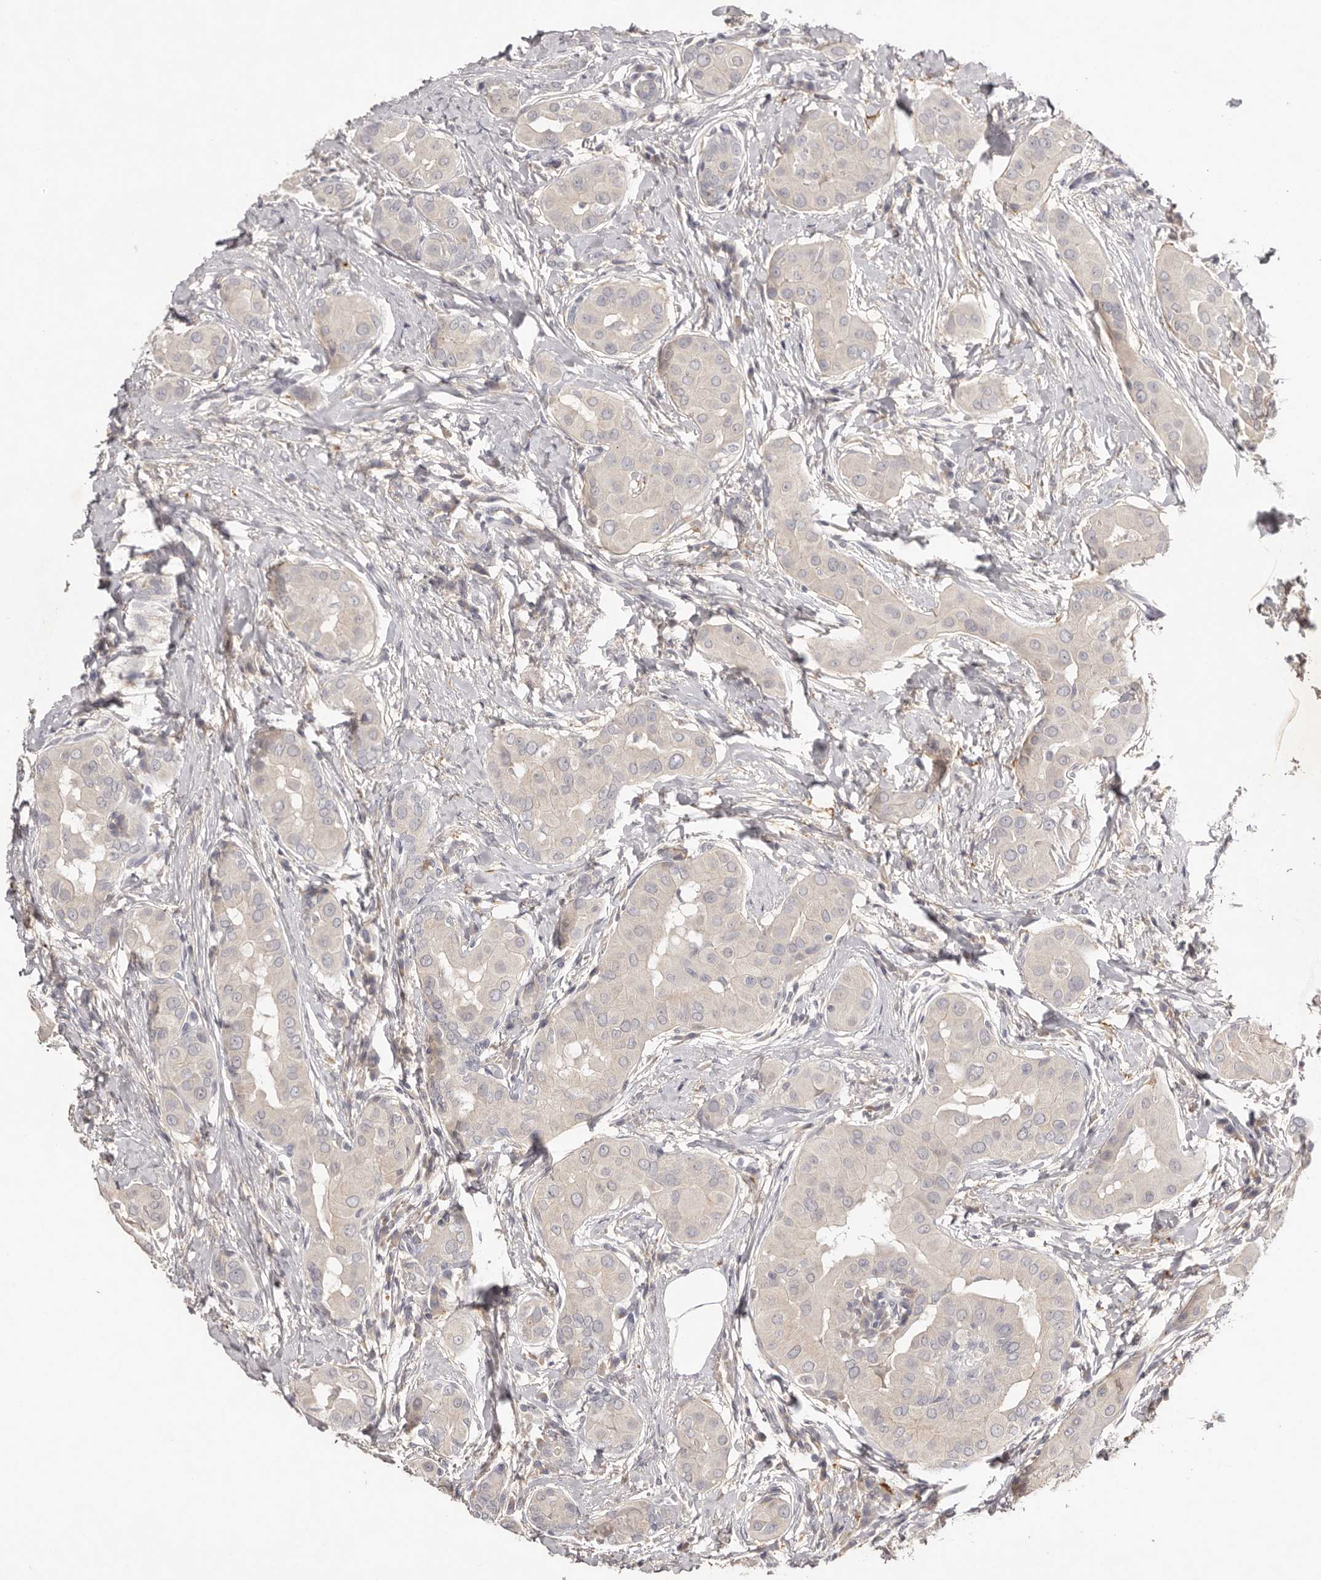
{"staining": {"intensity": "negative", "quantity": "none", "location": "none"}, "tissue": "thyroid cancer", "cell_type": "Tumor cells", "image_type": "cancer", "snomed": [{"axis": "morphology", "description": "Papillary adenocarcinoma, NOS"}, {"axis": "topography", "description": "Thyroid gland"}], "caption": "Tumor cells are negative for brown protein staining in papillary adenocarcinoma (thyroid).", "gene": "SCUBE2", "patient": {"sex": "male", "age": 33}}